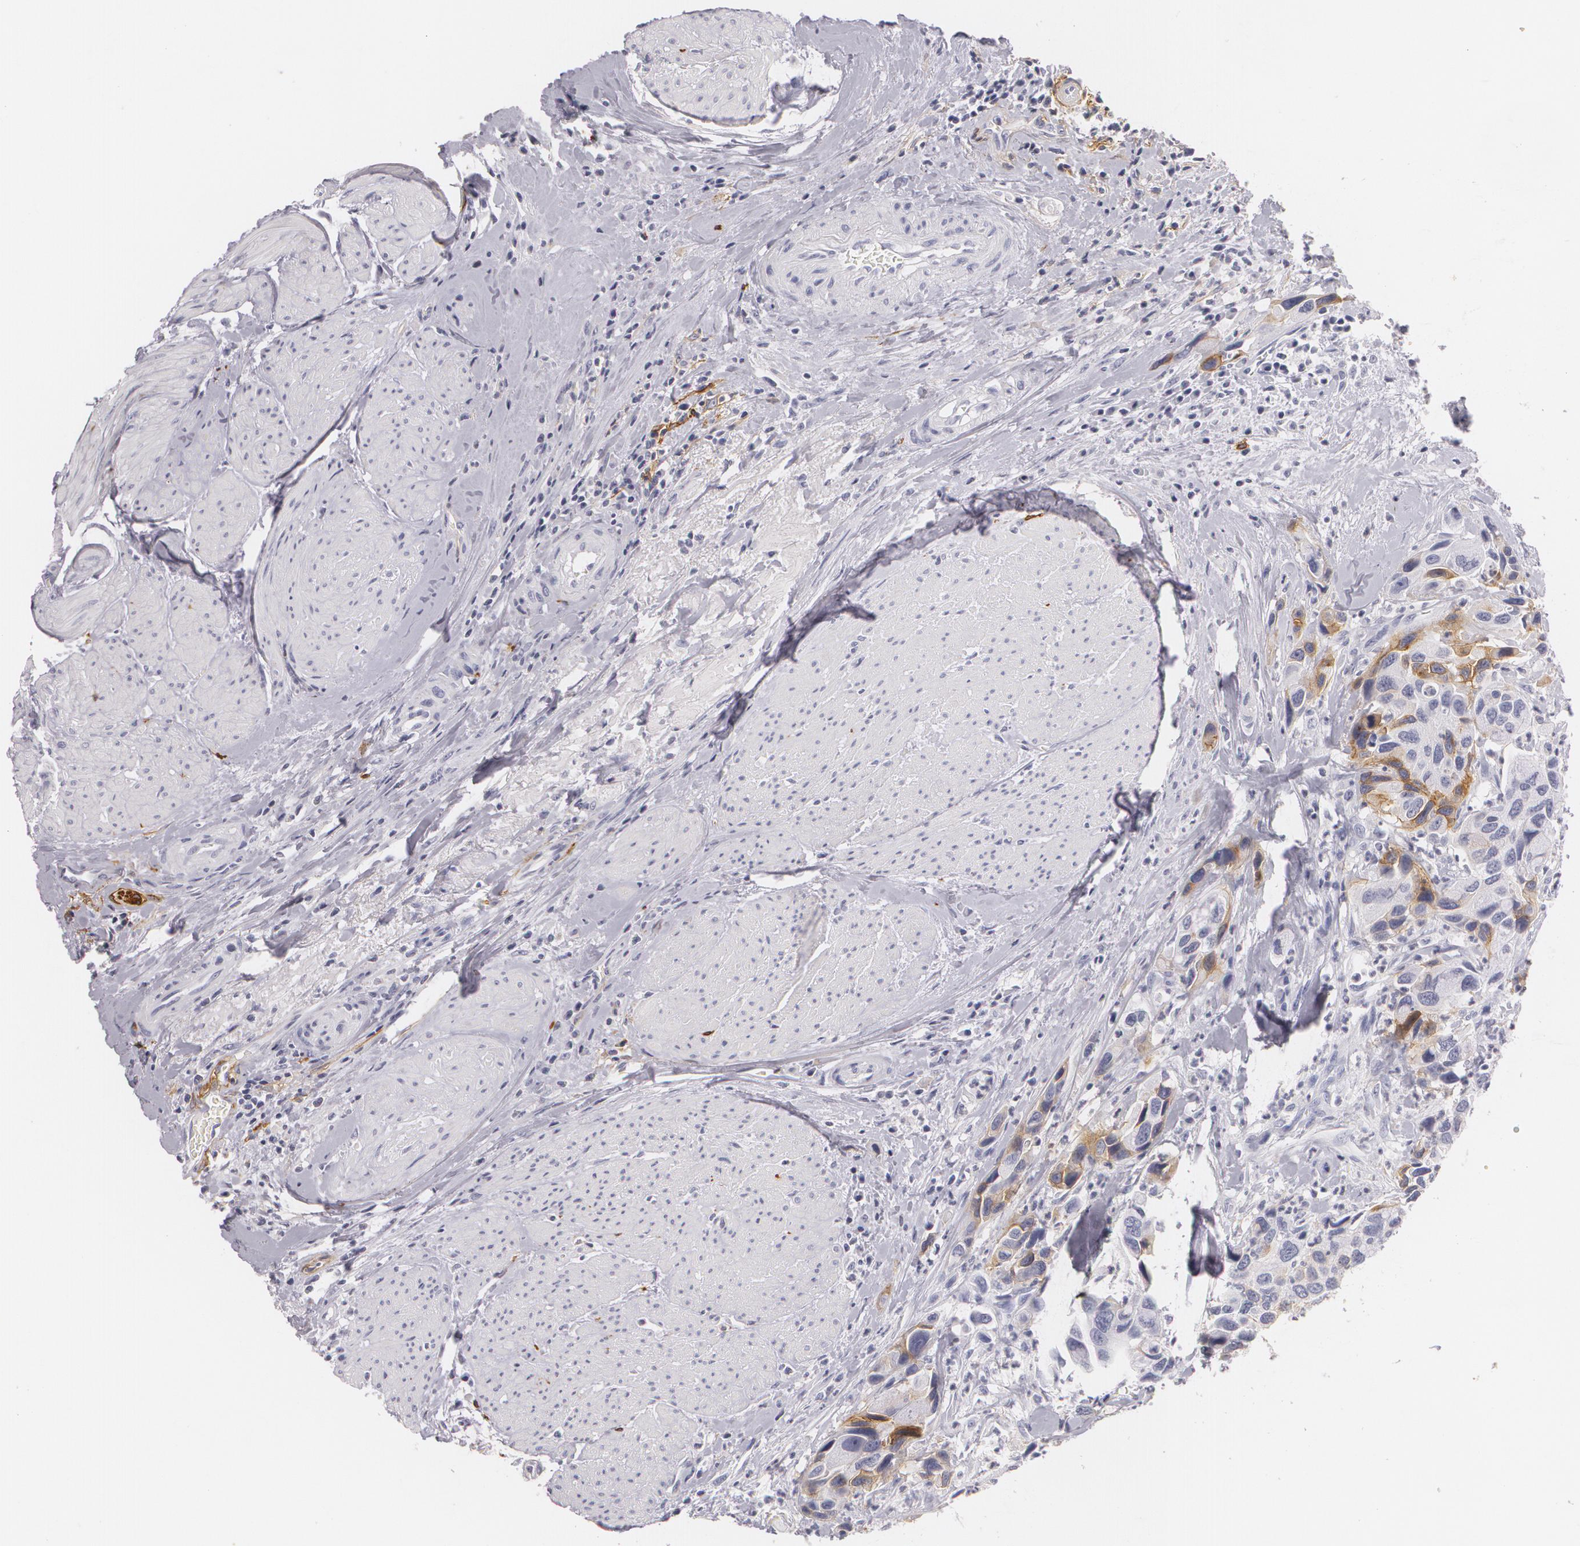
{"staining": {"intensity": "weak", "quantity": "<25%", "location": "cytoplasmic/membranous"}, "tissue": "urothelial cancer", "cell_type": "Tumor cells", "image_type": "cancer", "snomed": [{"axis": "morphology", "description": "Urothelial carcinoma, High grade"}, {"axis": "topography", "description": "Urinary bladder"}], "caption": "The immunohistochemistry (IHC) histopathology image has no significant expression in tumor cells of urothelial carcinoma (high-grade) tissue. (DAB IHC visualized using brightfield microscopy, high magnification).", "gene": "NGFR", "patient": {"sex": "male", "age": 66}}